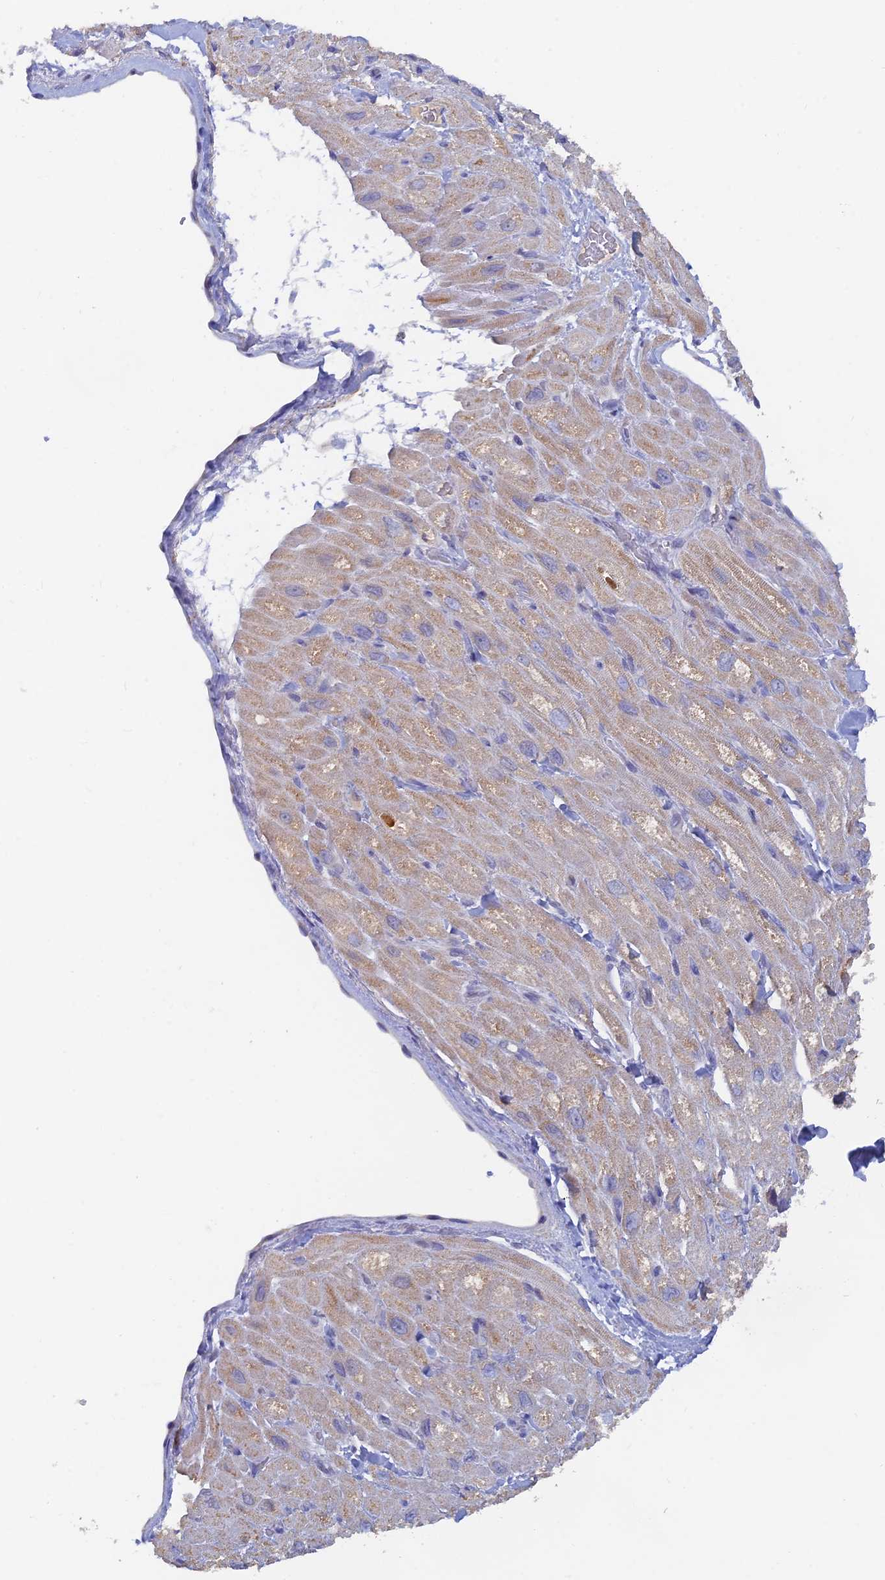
{"staining": {"intensity": "moderate", "quantity": "25%-75%", "location": "cytoplasmic/membranous"}, "tissue": "heart muscle", "cell_type": "Cardiomyocytes", "image_type": "normal", "snomed": [{"axis": "morphology", "description": "Normal tissue, NOS"}, {"axis": "topography", "description": "Heart"}], "caption": "The photomicrograph shows immunohistochemical staining of benign heart muscle. There is moderate cytoplasmic/membranous positivity is appreciated in approximately 25%-75% of cardiomyocytes.", "gene": "LRIF1", "patient": {"sex": "male", "age": 65}}